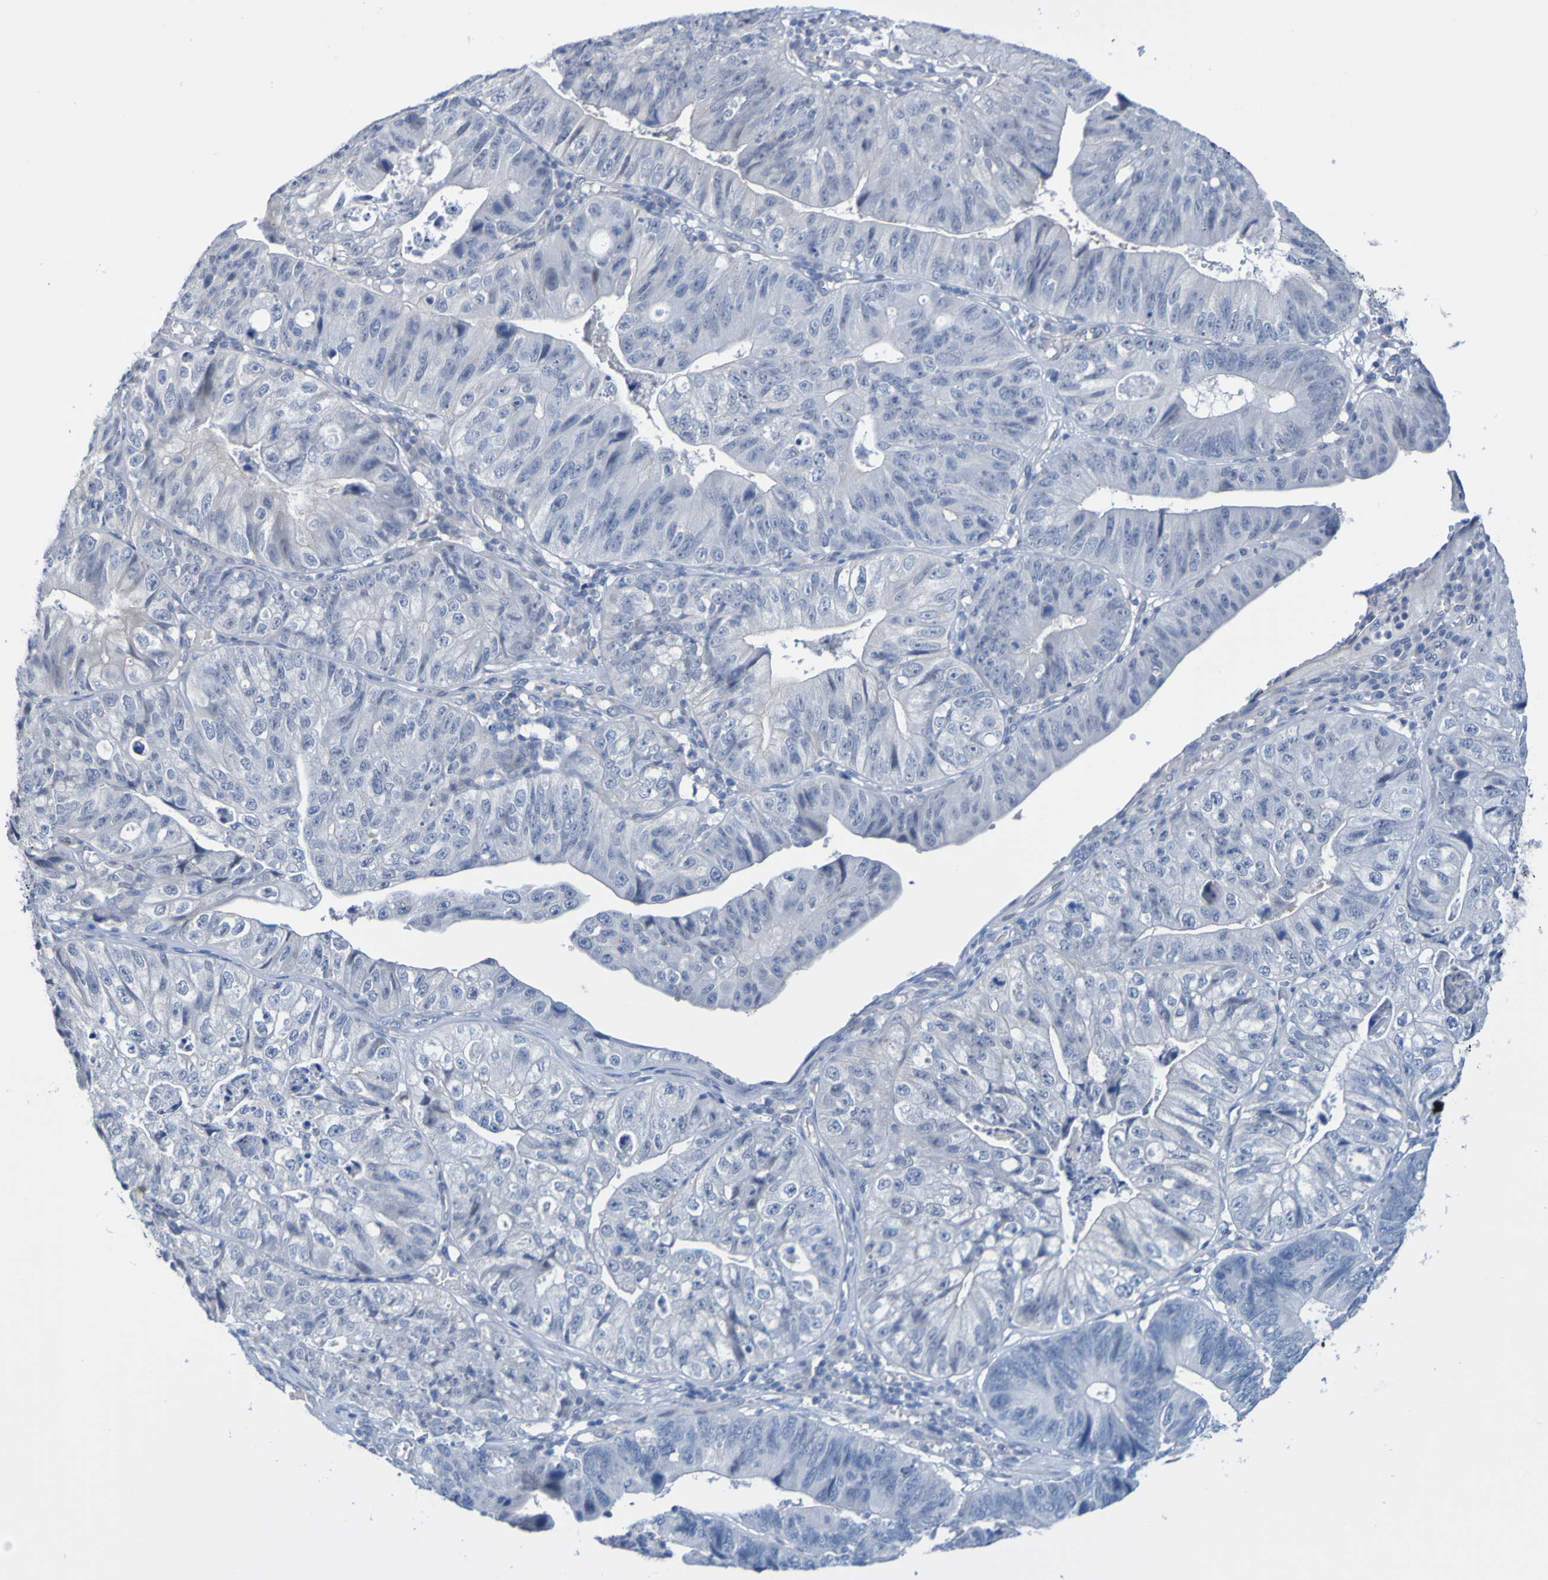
{"staining": {"intensity": "negative", "quantity": "none", "location": "none"}, "tissue": "stomach cancer", "cell_type": "Tumor cells", "image_type": "cancer", "snomed": [{"axis": "morphology", "description": "Adenocarcinoma, NOS"}, {"axis": "topography", "description": "Stomach"}], "caption": "Adenocarcinoma (stomach) was stained to show a protein in brown. There is no significant positivity in tumor cells.", "gene": "ACMSD", "patient": {"sex": "male", "age": 59}}